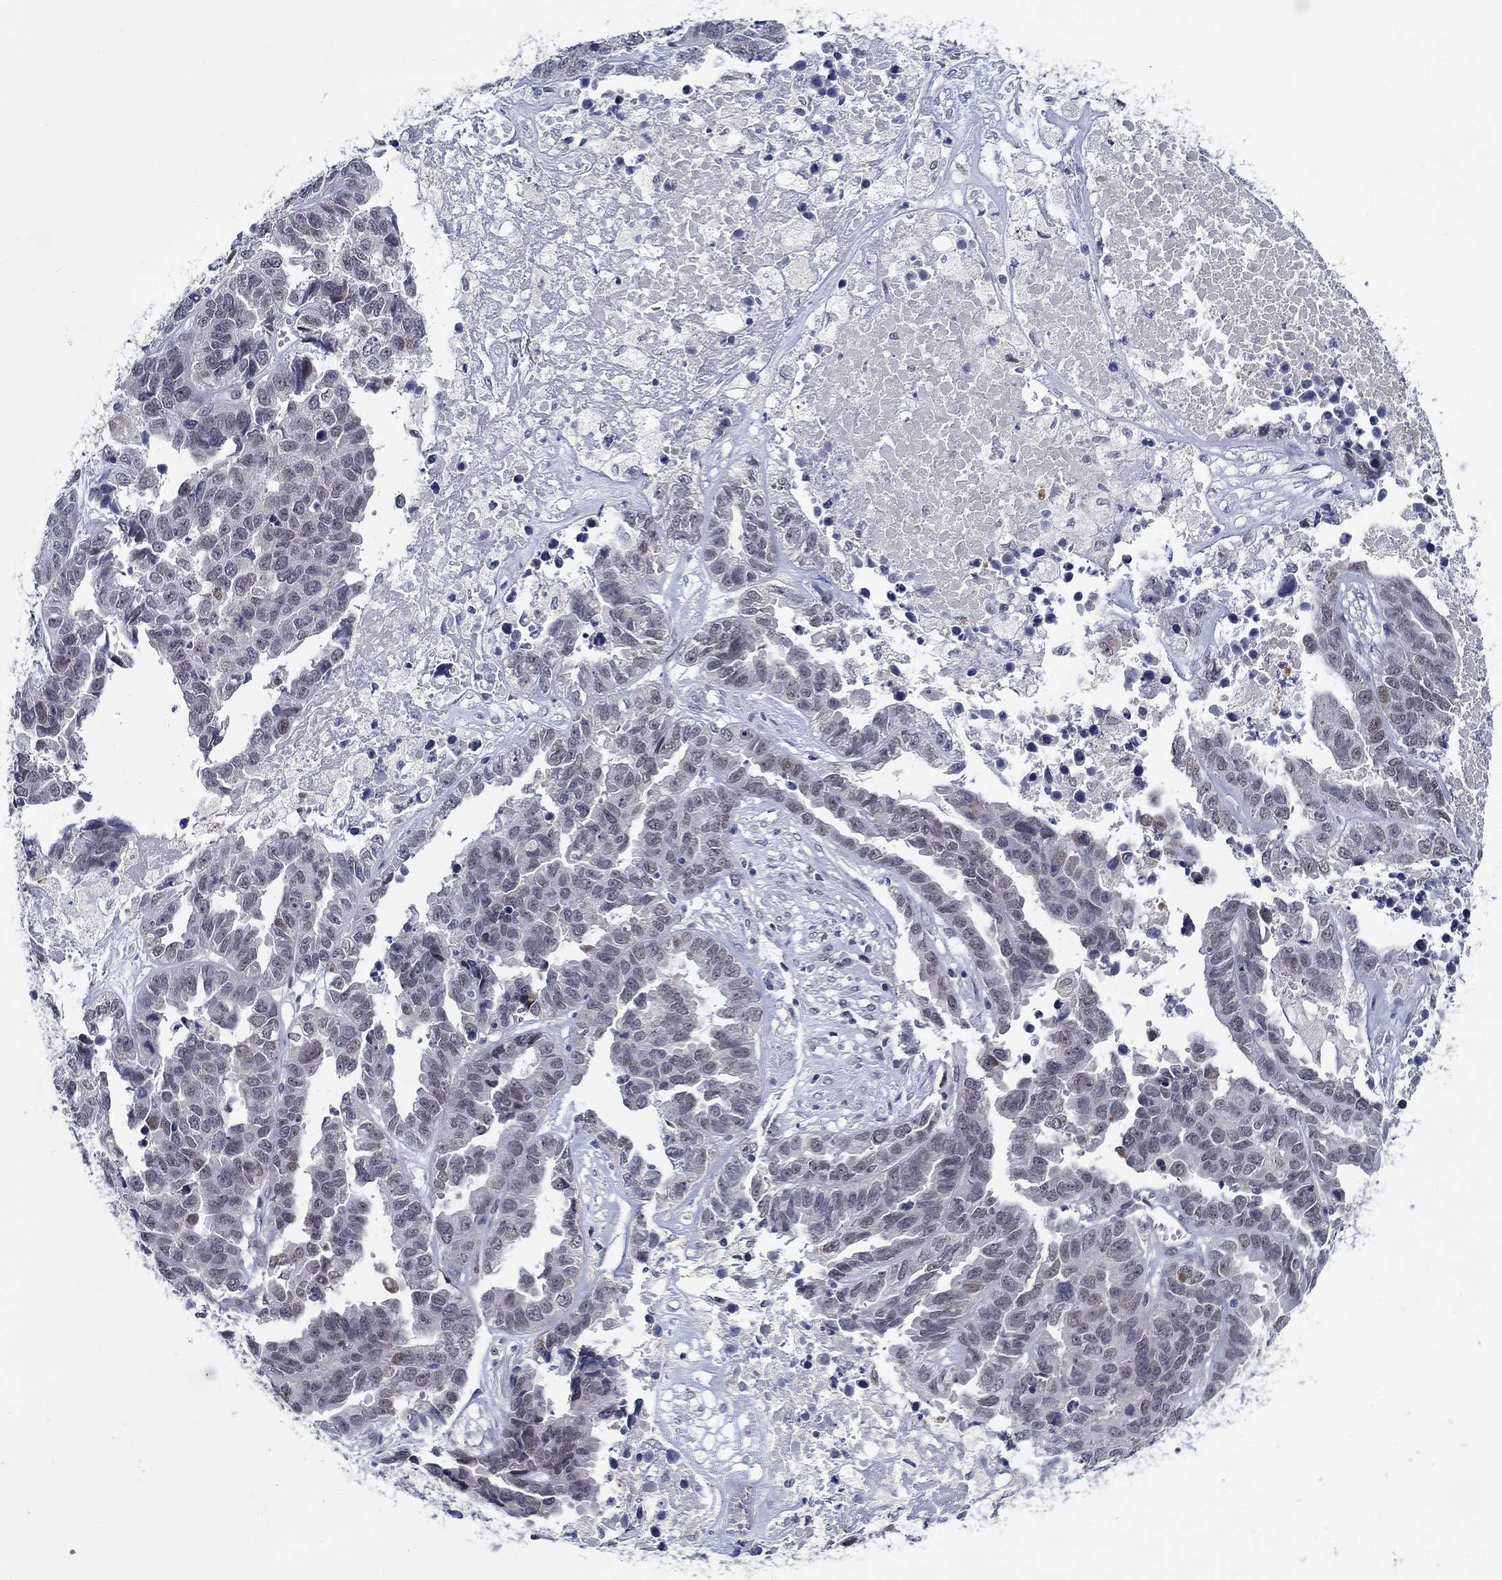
{"staining": {"intensity": "negative", "quantity": "none", "location": "none"}, "tissue": "ovarian cancer", "cell_type": "Tumor cells", "image_type": "cancer", "snomed": [{"axis": "morphology", "description": "Cystadenocarcinoma, serous, NOS"}, {"axis": "topography", "description": "Ovary"}], "caption": "Ovarian cancer (serous cystadenocarcinoma) was stained to show a protein in brown. There is no significant staining in tumor cells.", "gene": "SLC34A1", "patient": {"sex": "female", "age": 87}}